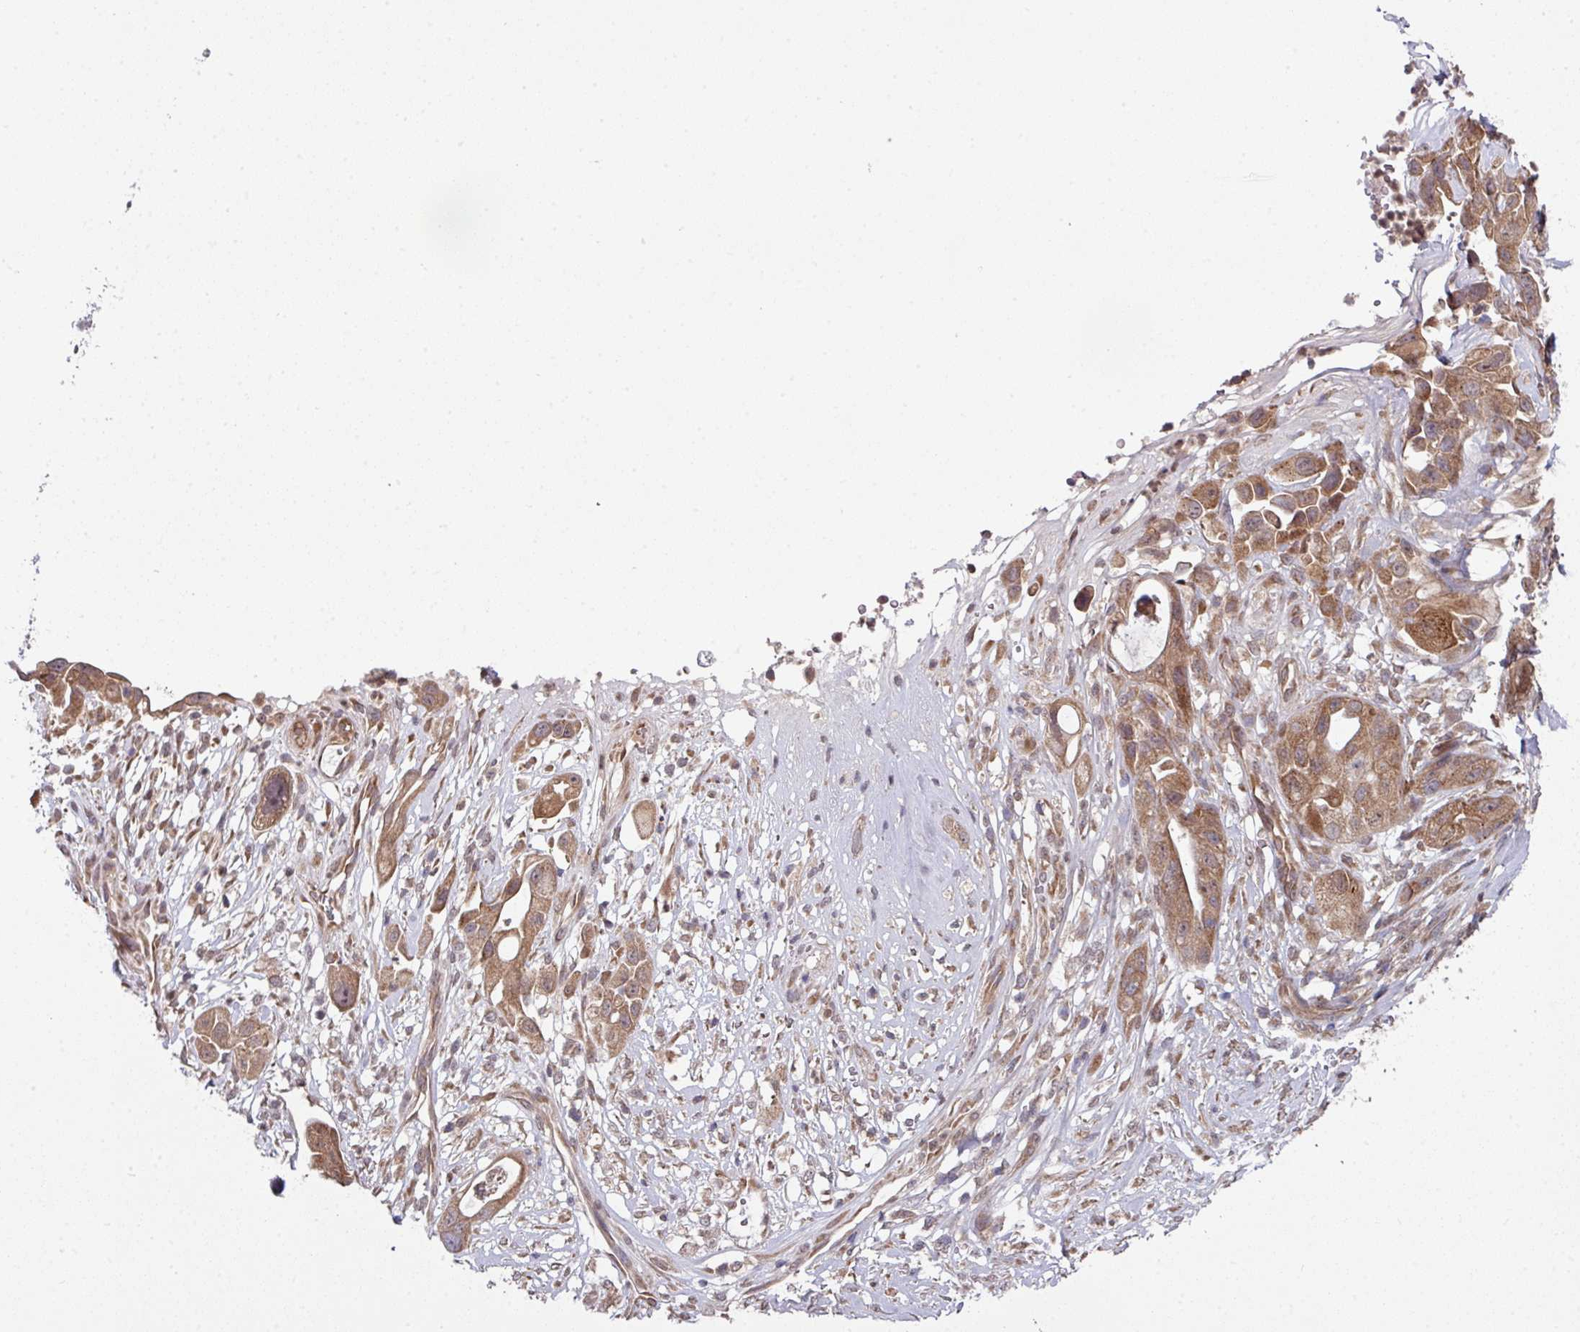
{"staining": {"intensity": "moderate", "quantity": ">75%", "location": "cytoplasmic/membranous"}, "tissue": "pancreatic cancer", "cell_type": "Tumor cells", "image_type": "cancer", "snomed": [{"axis": "morphology", "description": "Adenocarcinoma, NOS"}, {"axis": "topography", "description": "Pancreas"}], "caption": "This micrograph reveals pancreatic cancer (adenocarcinoma) stained with immunohistochemistry (IHC) to label a protein in brown. The cytoplasmic/membranous of tumor cells show moderate positivity for the protein. Nuclei are counter-stained blue.", "gene": "CAMLG", "patient": {"sex": "male", "age": 44}}